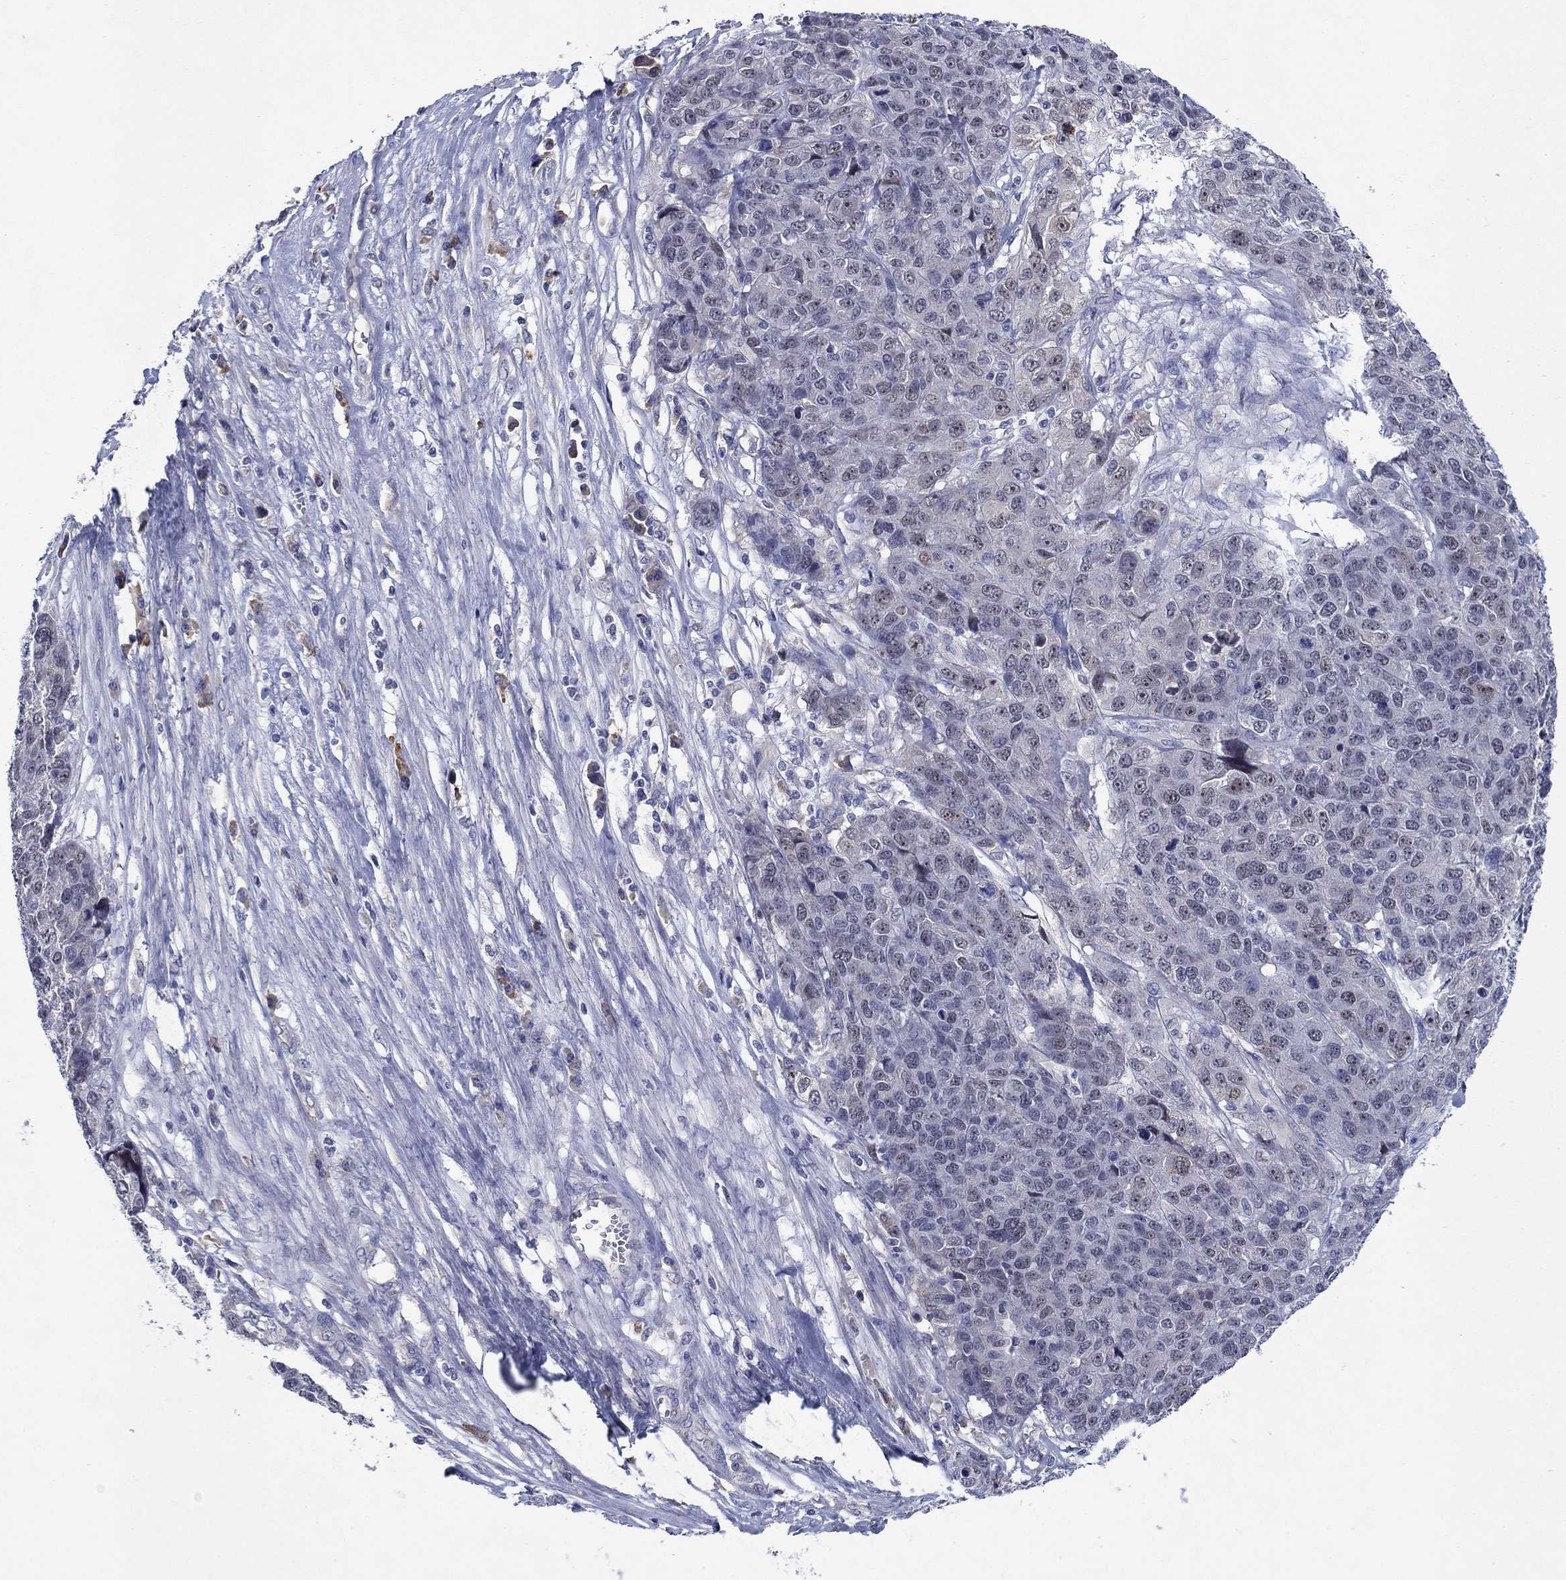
{"staining": {"intensity": "negative", "quantity": "none", "location": "none"}, "tissue": "ovarian cancer", "cell_type": "Tumor cells", "image_type": "cancer", "snomed": [{"axis": "morphology", "description": "Cystadenocarcinoma, serous, NOS"}, {"axis": "topography", "description": "Ovary"}], "caption": "This micrograph is of serous cystadenocarcinoma (ovarian) stained with immunohistochemistry (IHC) to label a protein in brown with the nuclei are counter-stained blue. There is no staining in tumor cells.", "gene": "SULT2B1", "patient": {"sex": "female", "age": 87}}